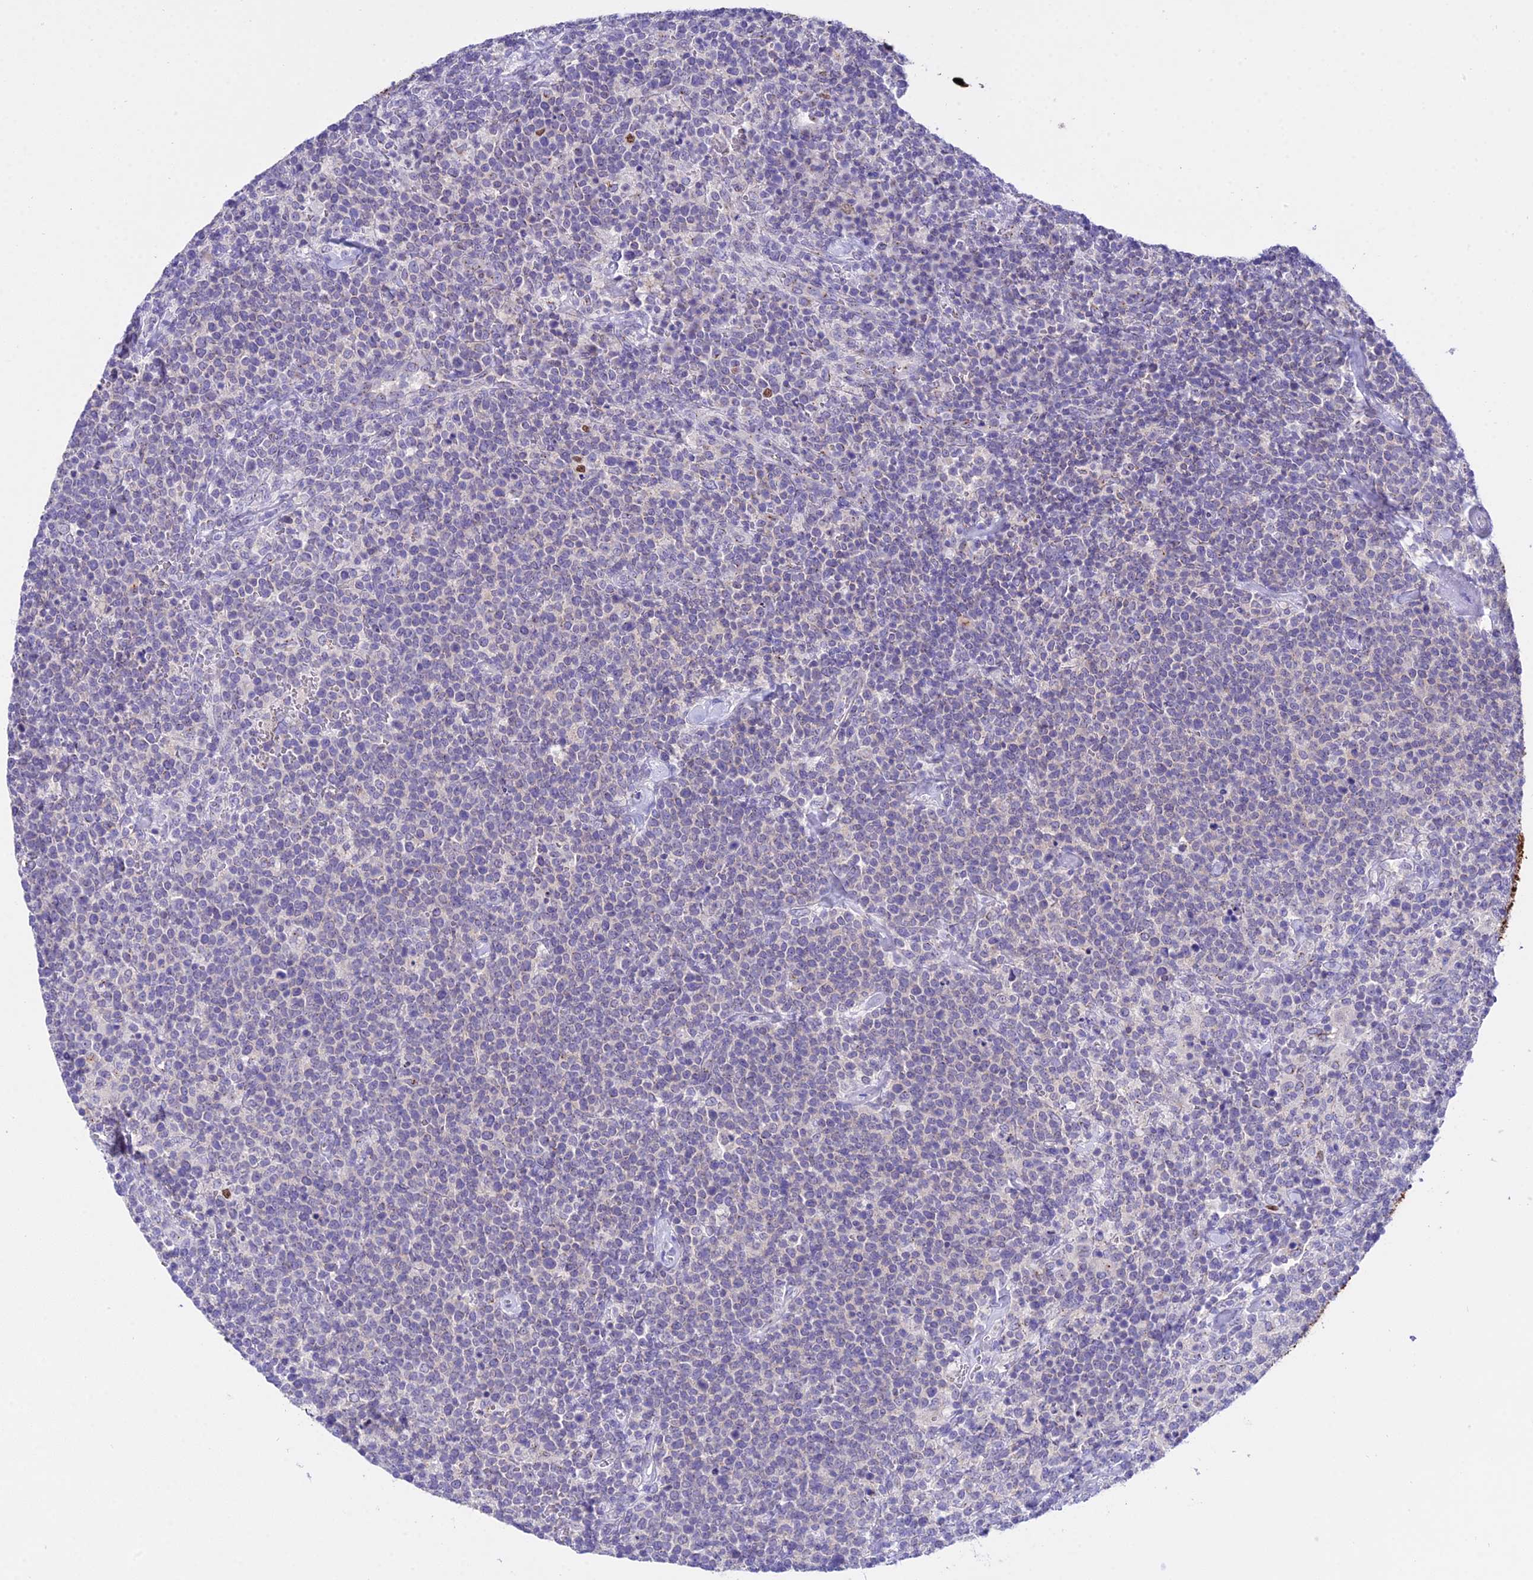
{"staining": {"intensity": "negative", "quantity": "none", "location": "none"}, "tissue": "lymphoma", "cell_type": "Tumor cells", "image_type": "cancer", "snomed": [{"axis": "morphology", "description": "Malignant lymphoma, non-Hodgkin's type, High grade"}, {"axis": "topography", "description": "Lymph node"}], "caption": "Tumor cells show no significant protein expression in malignant lymphoma, non-Hodgkin's type (high-grade).", "gene": "ATG16L2", "patient": {"sex": "male", "age": 61}}